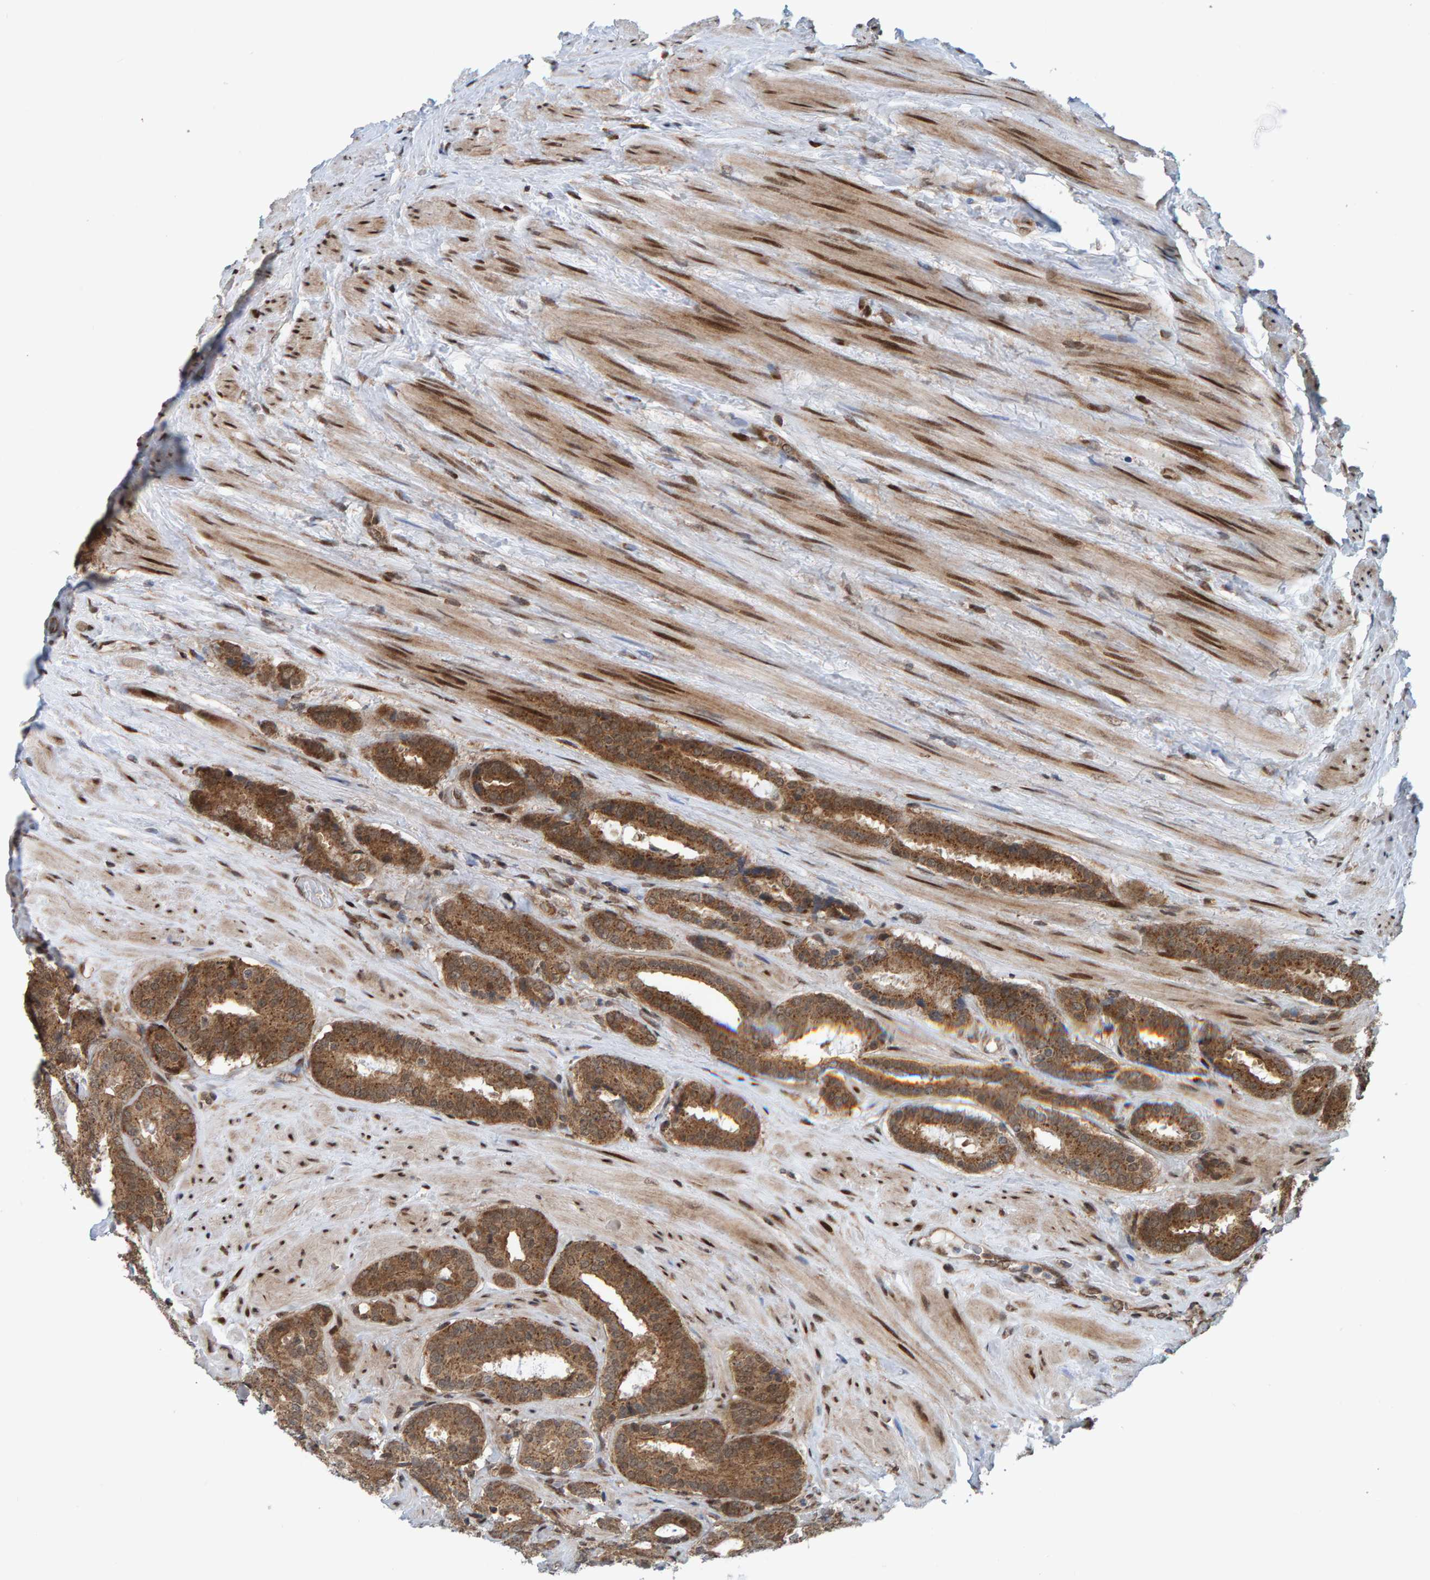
{"staining": {"intensity": "moderate", "quantity": ">75%", "location": "cytoplasmic/membranous"}, "tissue": "prostate cancer", "cell_type": "Tumor cells", "image_type": "cancer", "snomed": [{"axis": "morphology", "description": "Adenocarcinoma, Low grade"}, {"axis": "topography", "description": "Prostate"}], "caption": "A brown stain highlights moderate cytoplasmic/membranous staining of a protein in human adenocarcinoma (low-grade) (prostate) tumor cells.", "gene": "ZNF366", "patient": {"sex": "male", "age": 69}}